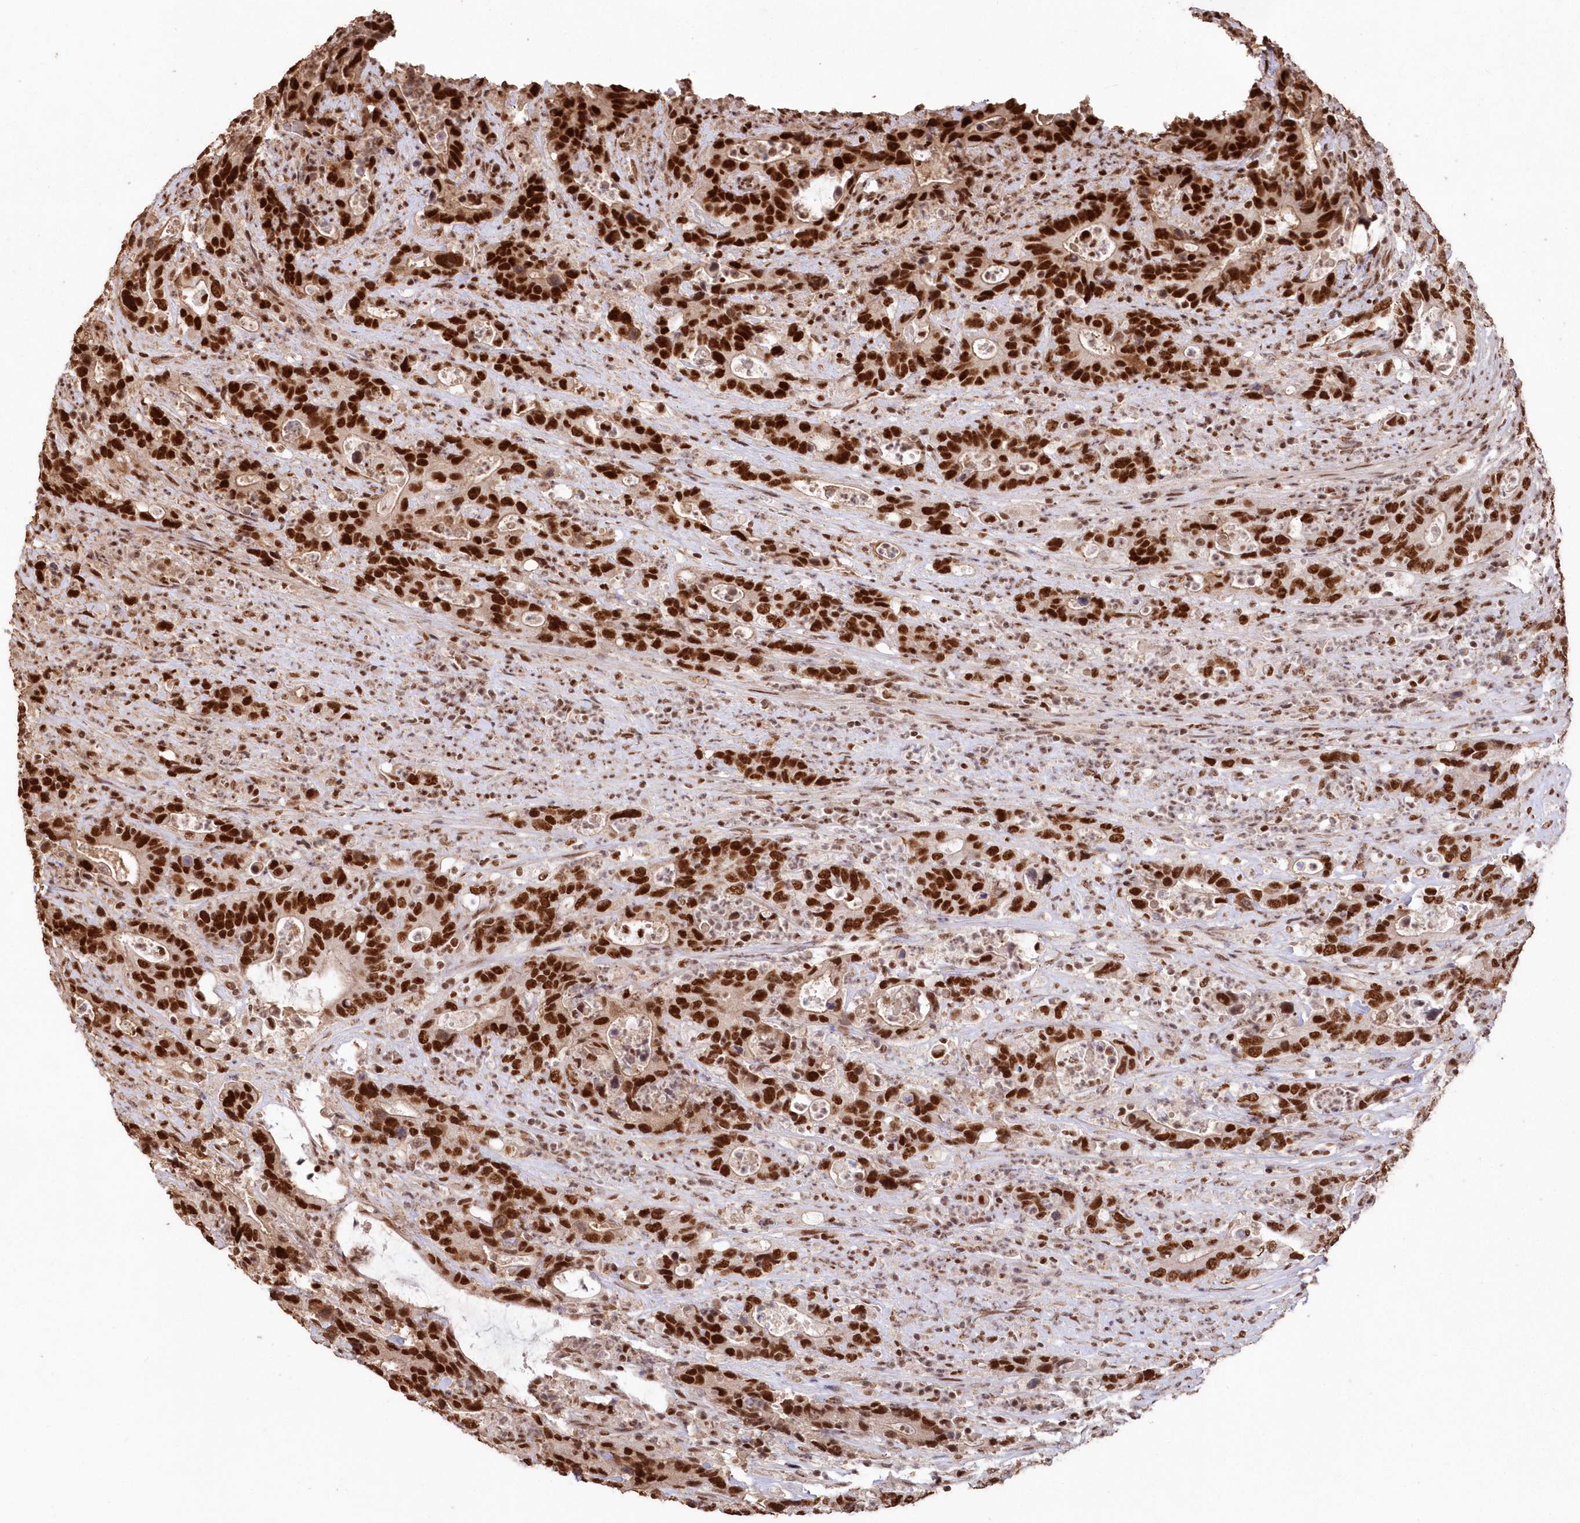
{"staining": {"intensity": "strong", "quantity": ">75%", "location": "nuclear"}, "tissue": "colorectal cancer", "cell_type": "Tumor cells", "image_type": "cancer", "snomed": [{"axis": "morphology", "description": "Adenocarcinoma, NOS"}, {"axis": "topography", "description": "Colon"}], "caption": "Colorectal adenocarcinoma tissue shows strong nuclear expression in approximately >75% of tumor cells, visualized by immunohistochemistry. (DAB (3,3'-diaminobenzidine) IHC, brown staining for protein, blue staining for nuclei).", "gene": "PDS5A", "patient": {"sex": "female", "age": 75}}